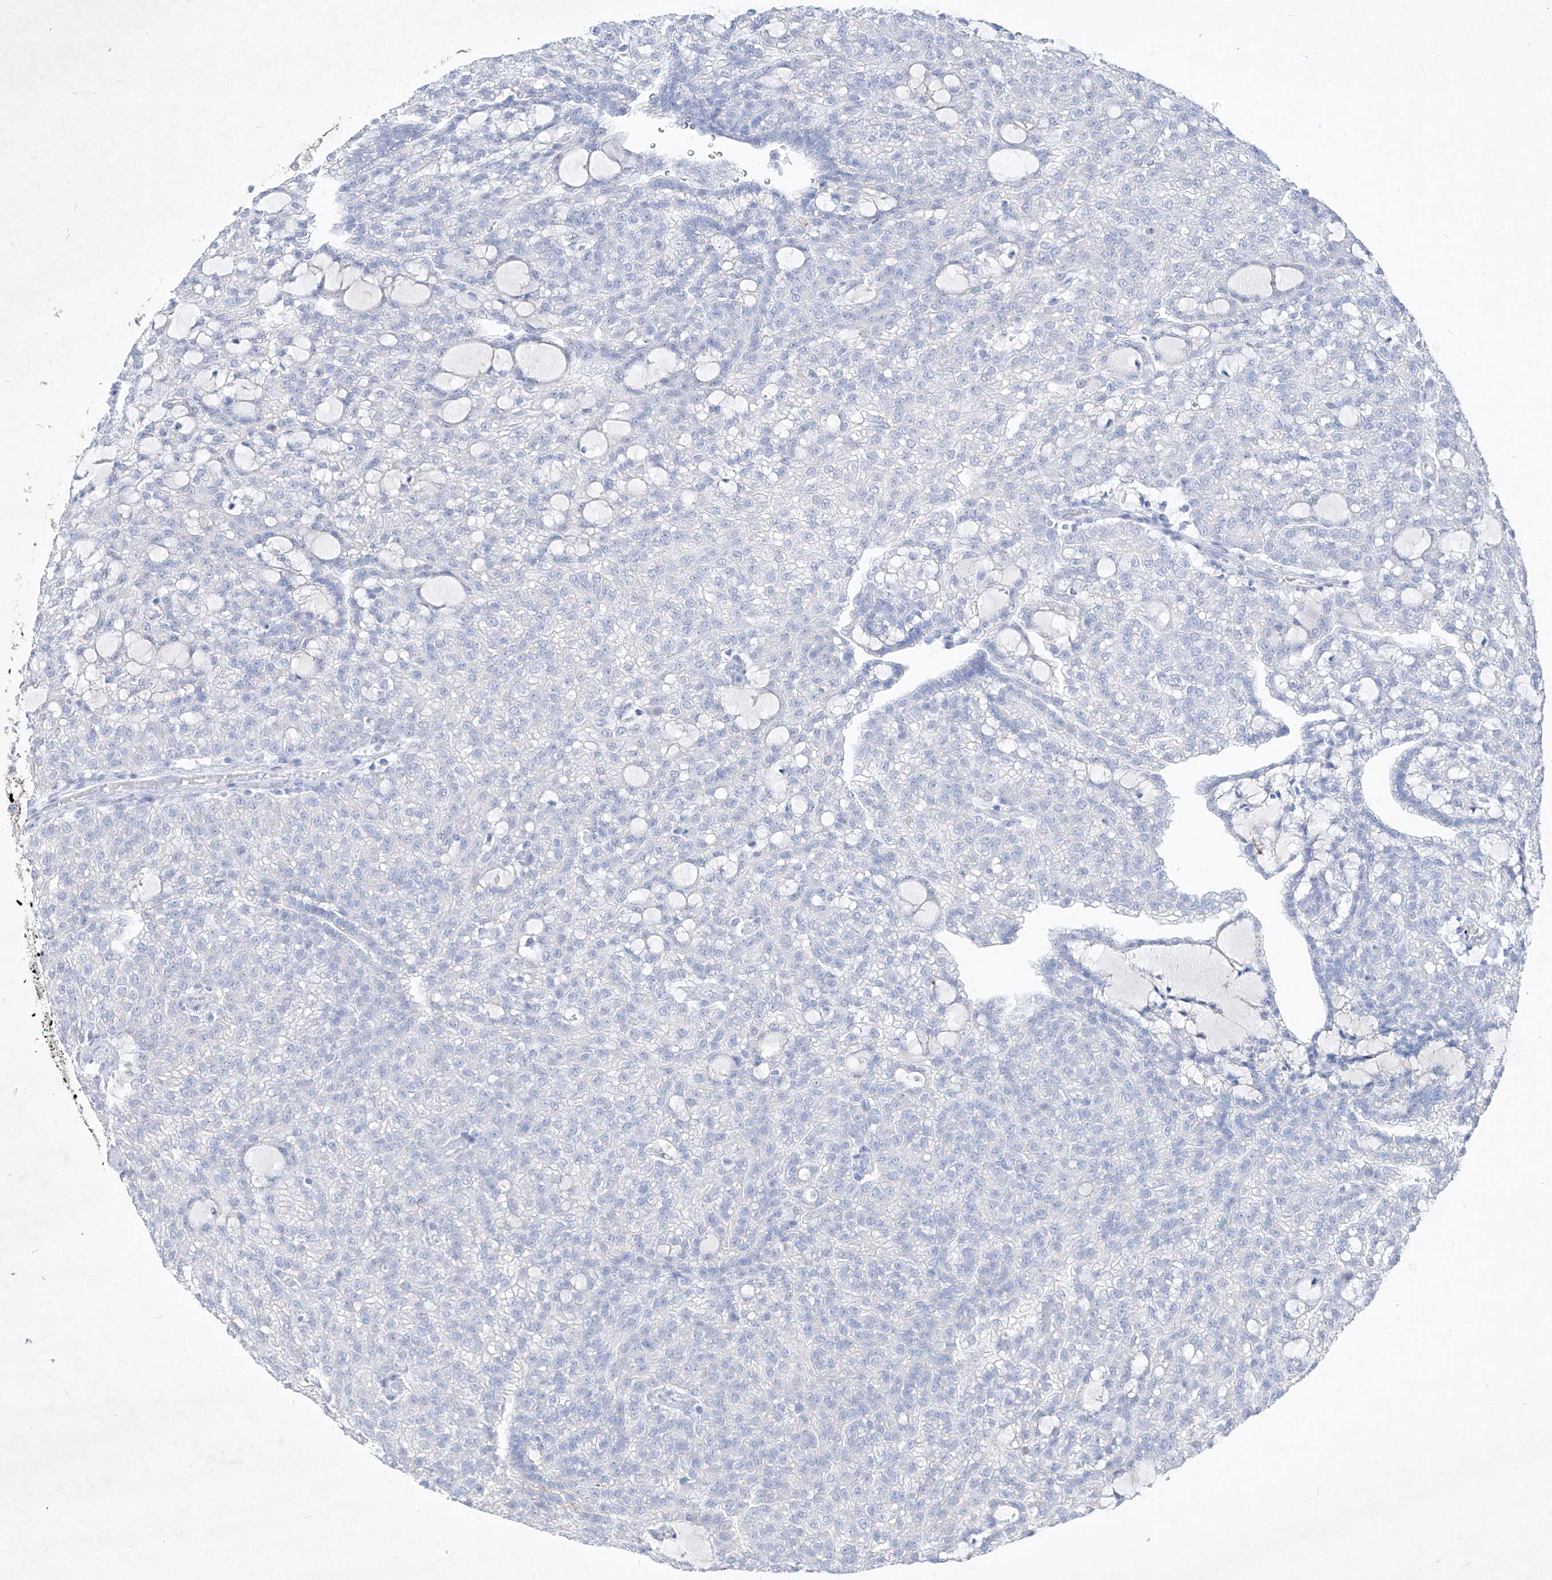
{"staining": {"intensity": "negative", "quantity": "none", "location": "none"}, "tissue": "renal cancer", "cell_type": "Tumor cells", "image_type": "cancer", "snomed": [{"axis": "morphology", "description": "Adenocarcinoma, NOS"}, {"axis": "topography", "description": "Kidney"}], "caption": "The IHC histopathology image has no significant positivity in tumor cells of adenocarcinoma (renal) tissue.", "gene": "FRS3", "patient": {"sex": "male", "age": 63}}